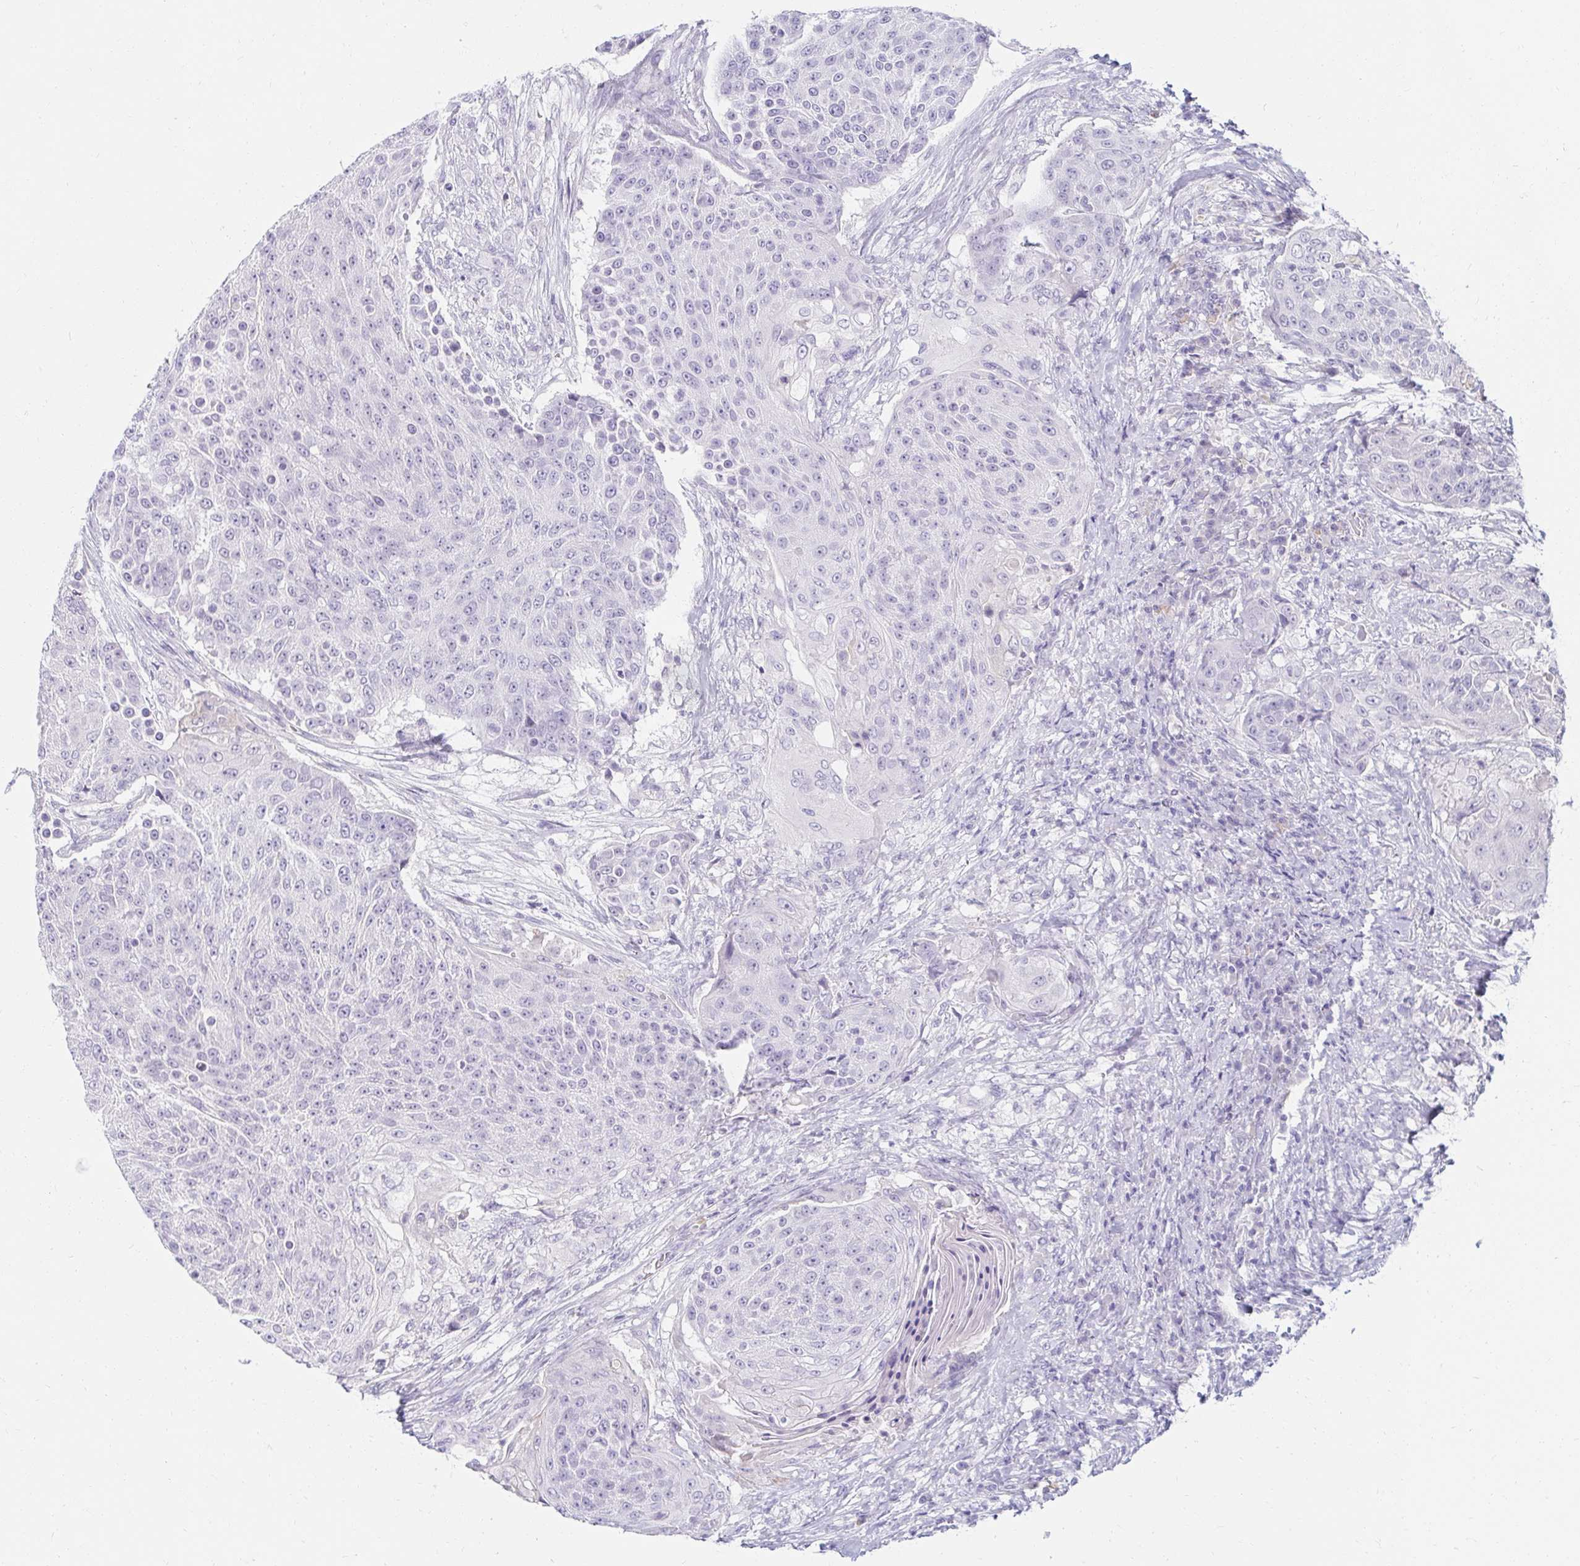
{"staining": {"intensity": "negative", "quantity": "none", "location": "none"}, "tissue": "urothelial cancer", "cell_type": "Tumor cells", "image_type": "cancer", "snomed": [{"axis": "morphology", "description": "Urothelial carcinoma, High grade"}, {"axis": "topography", "description": "Urinary bladder"}], "caption": "Urothelial cancer was stained to show a protein in brown. There is no significant staining in tumor cells.", "gene": "DDN", "patient": {"sex": "female", "age": 63}}